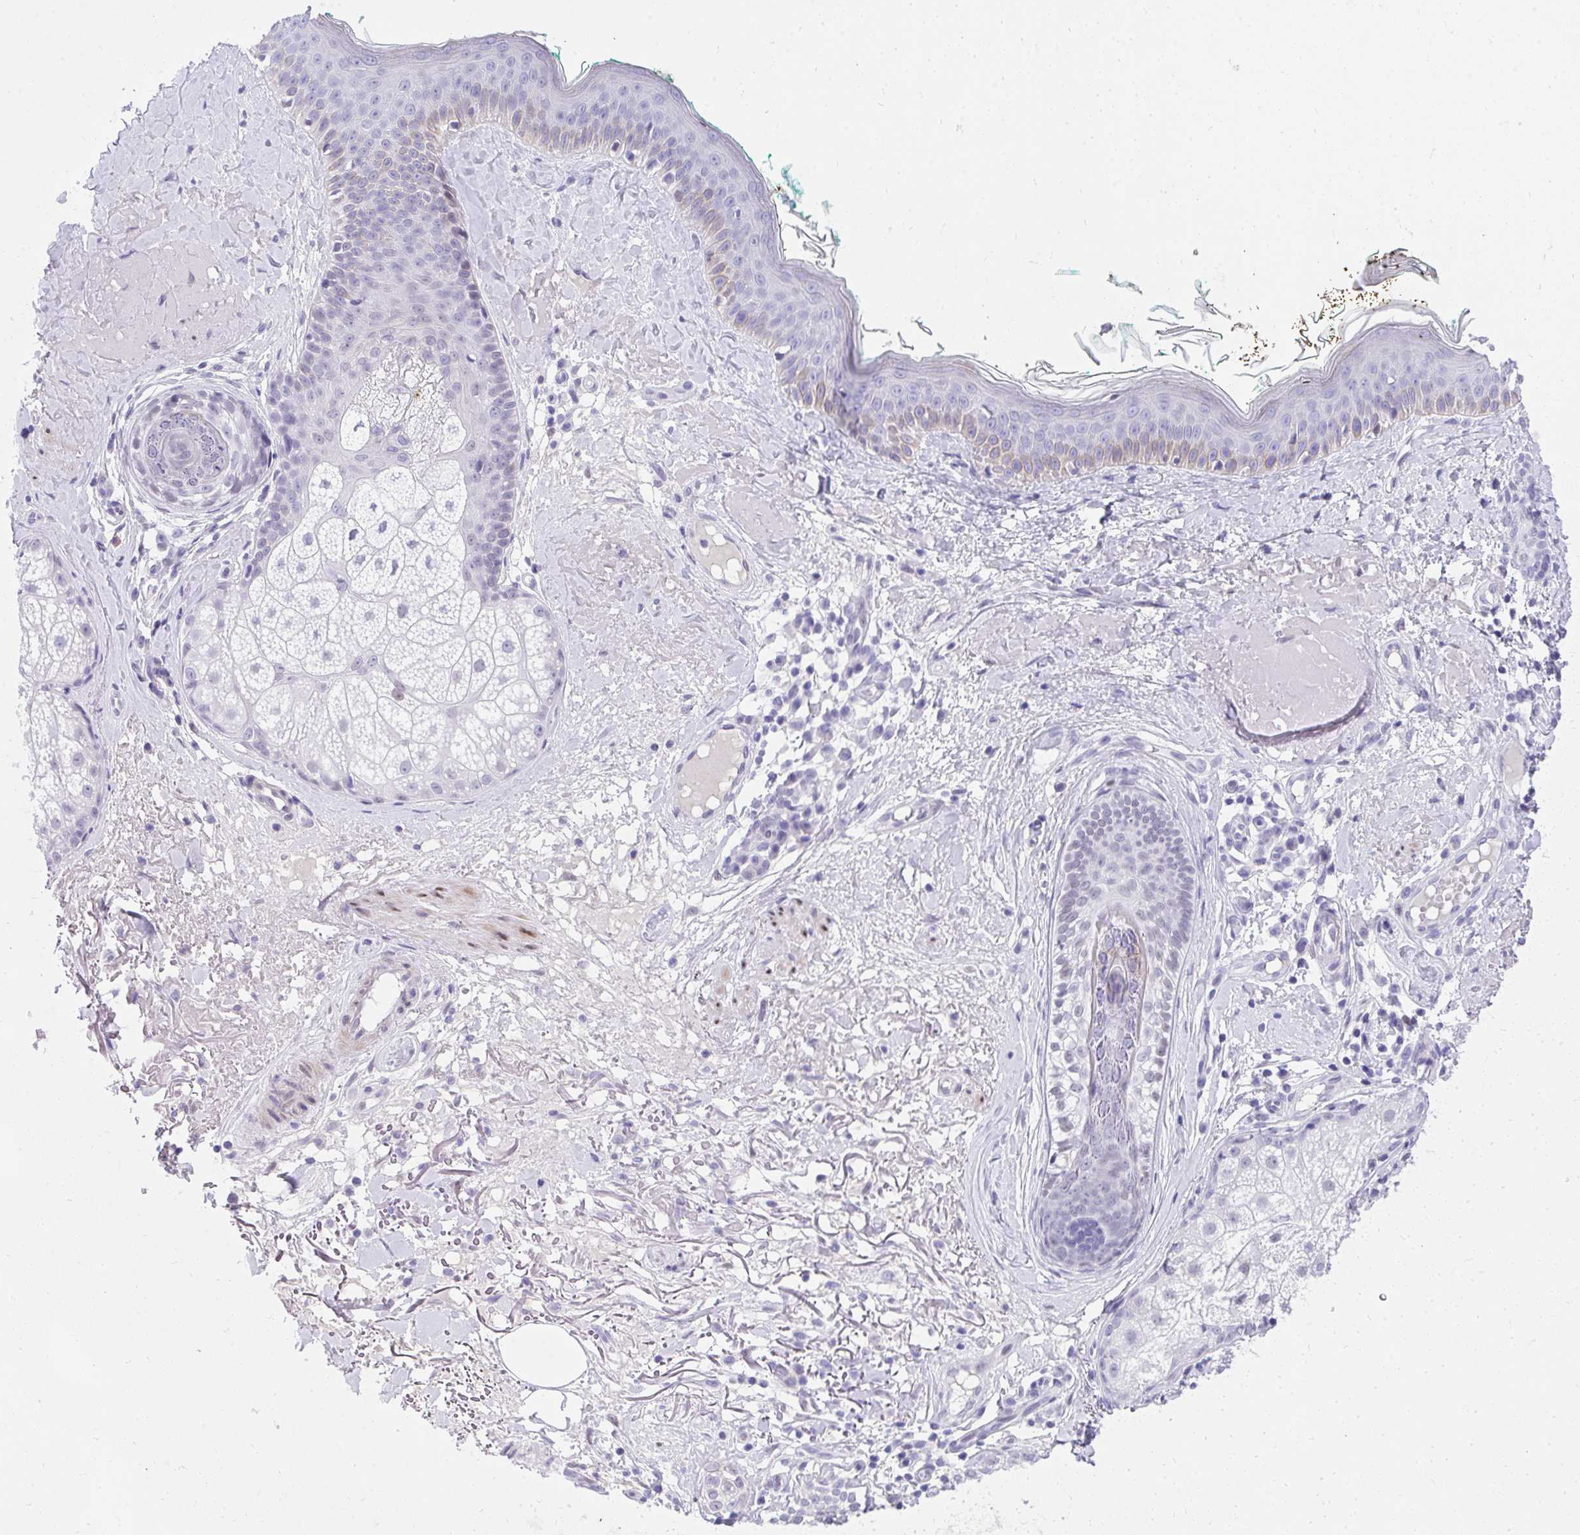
{"staining": {"intensity": "negative", "quantity": "none", "location": "none"}, "tissue": "skin", "cell_type": "Fibroblasts", "image_type": "normal", "snomed": [{"axis": "morphology", "description": "Normal tissue, NOS"}, {"axis": "topography", "description": "Skin"}], "caption": "Fibroblasts show no significant staining in normal skin.", "gene": "KLK1", "patient": {"sex": "male", "age": 73}}